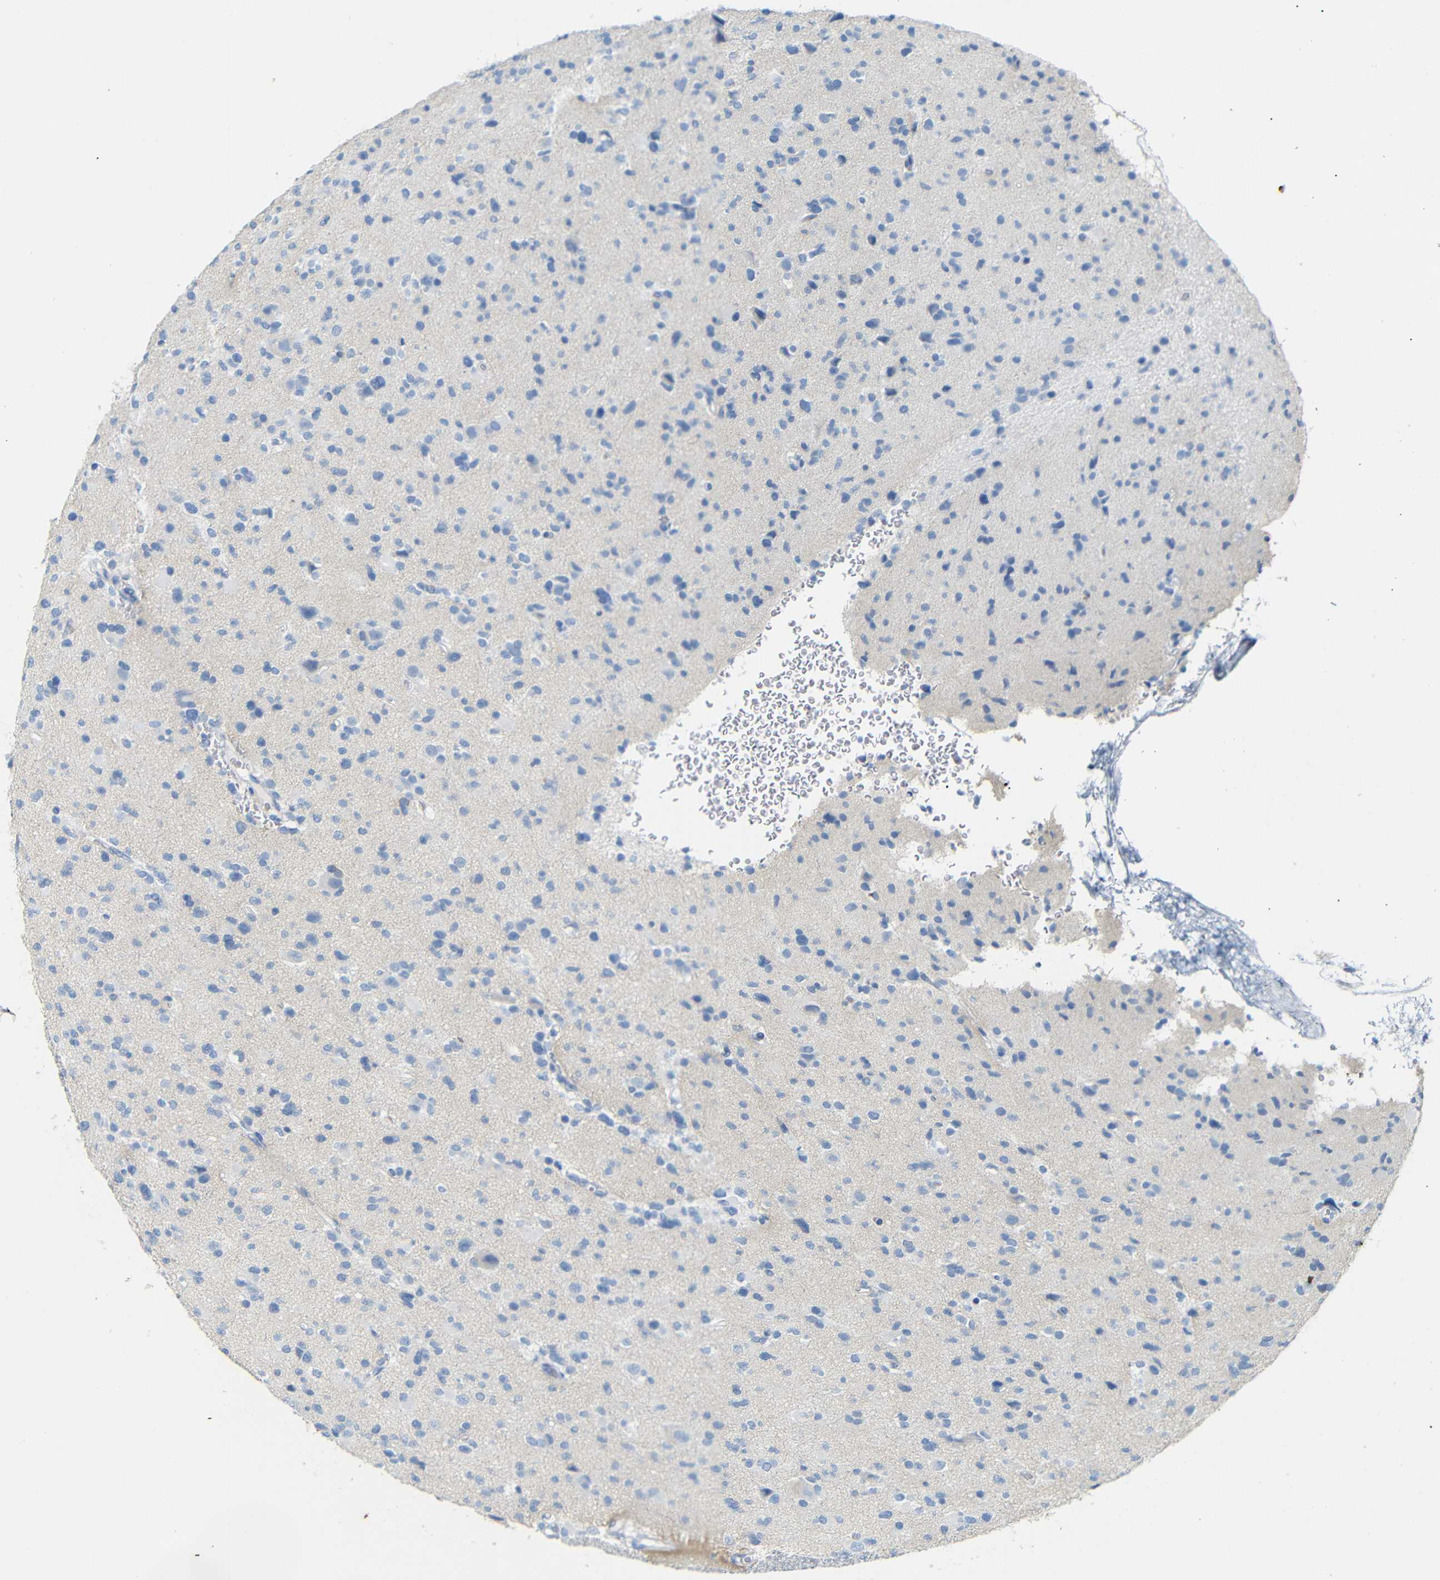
{"staining": {"intensity": "negative", "quantity": "none", "location": "none"}, "tissue": "glioma", "cell_type": "Tumor cells", "image_type": "cancer", "snomed": [{"axis": "morphology", "description": "Glioma, malignant, Low grade"}, {"axis": "topography", "description": "Brain"}], "caption": "Human malignant glioma (low-grade) stained for a protein using immunohistochemistry (IHC) exhibits no positivity in tumor cells.", "gene": "FCRL1", "patient": {"sex": "female", "age": 22}}